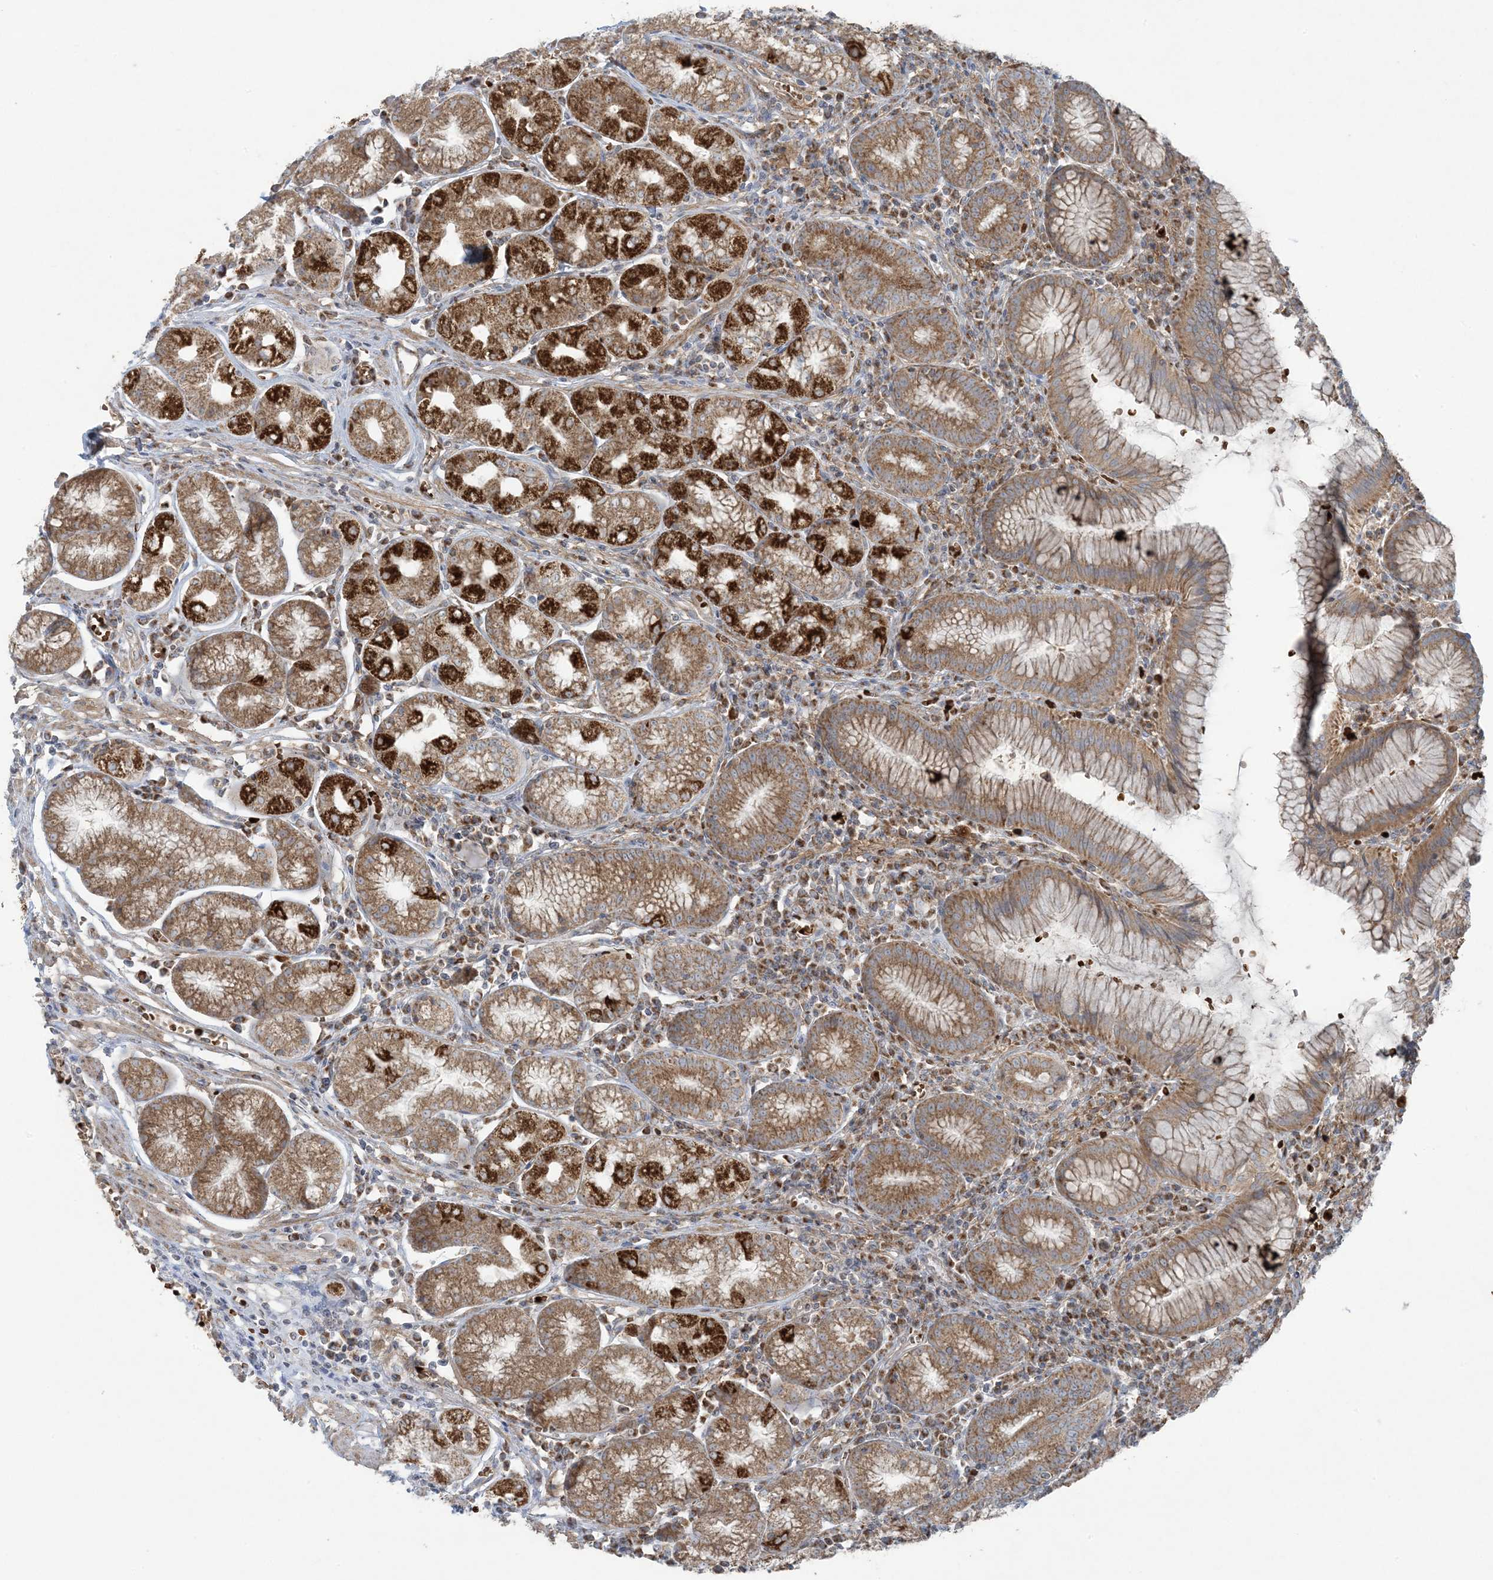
{"staining": {"intensity": "strong", "quantity": ">75%", "location": "cytoplasmic/membranous"}, "tissue": "stomach", "cell_type": "Glandular cells", "image_type": "normal", "snomed": [{"axis": "morphology", "description": "Normal tissue, NOS"}, {"axis": "topography", "description": "Stomach"}], "caption": "Immunohistochemistry (IHC) staining of benign stomach, which demonstrates high levels of strong cytoplasmic/membranous positivity in approximately >75% of glandular cells indicating strong cytoplasmic/membranous protein expression. The staining was performed using DAB (brown) for protein detection and nuclei were counterstained in hematoxylin (blue).", "gene": "PIK3R4", "patient": {"sex": "male", "age": 55}}